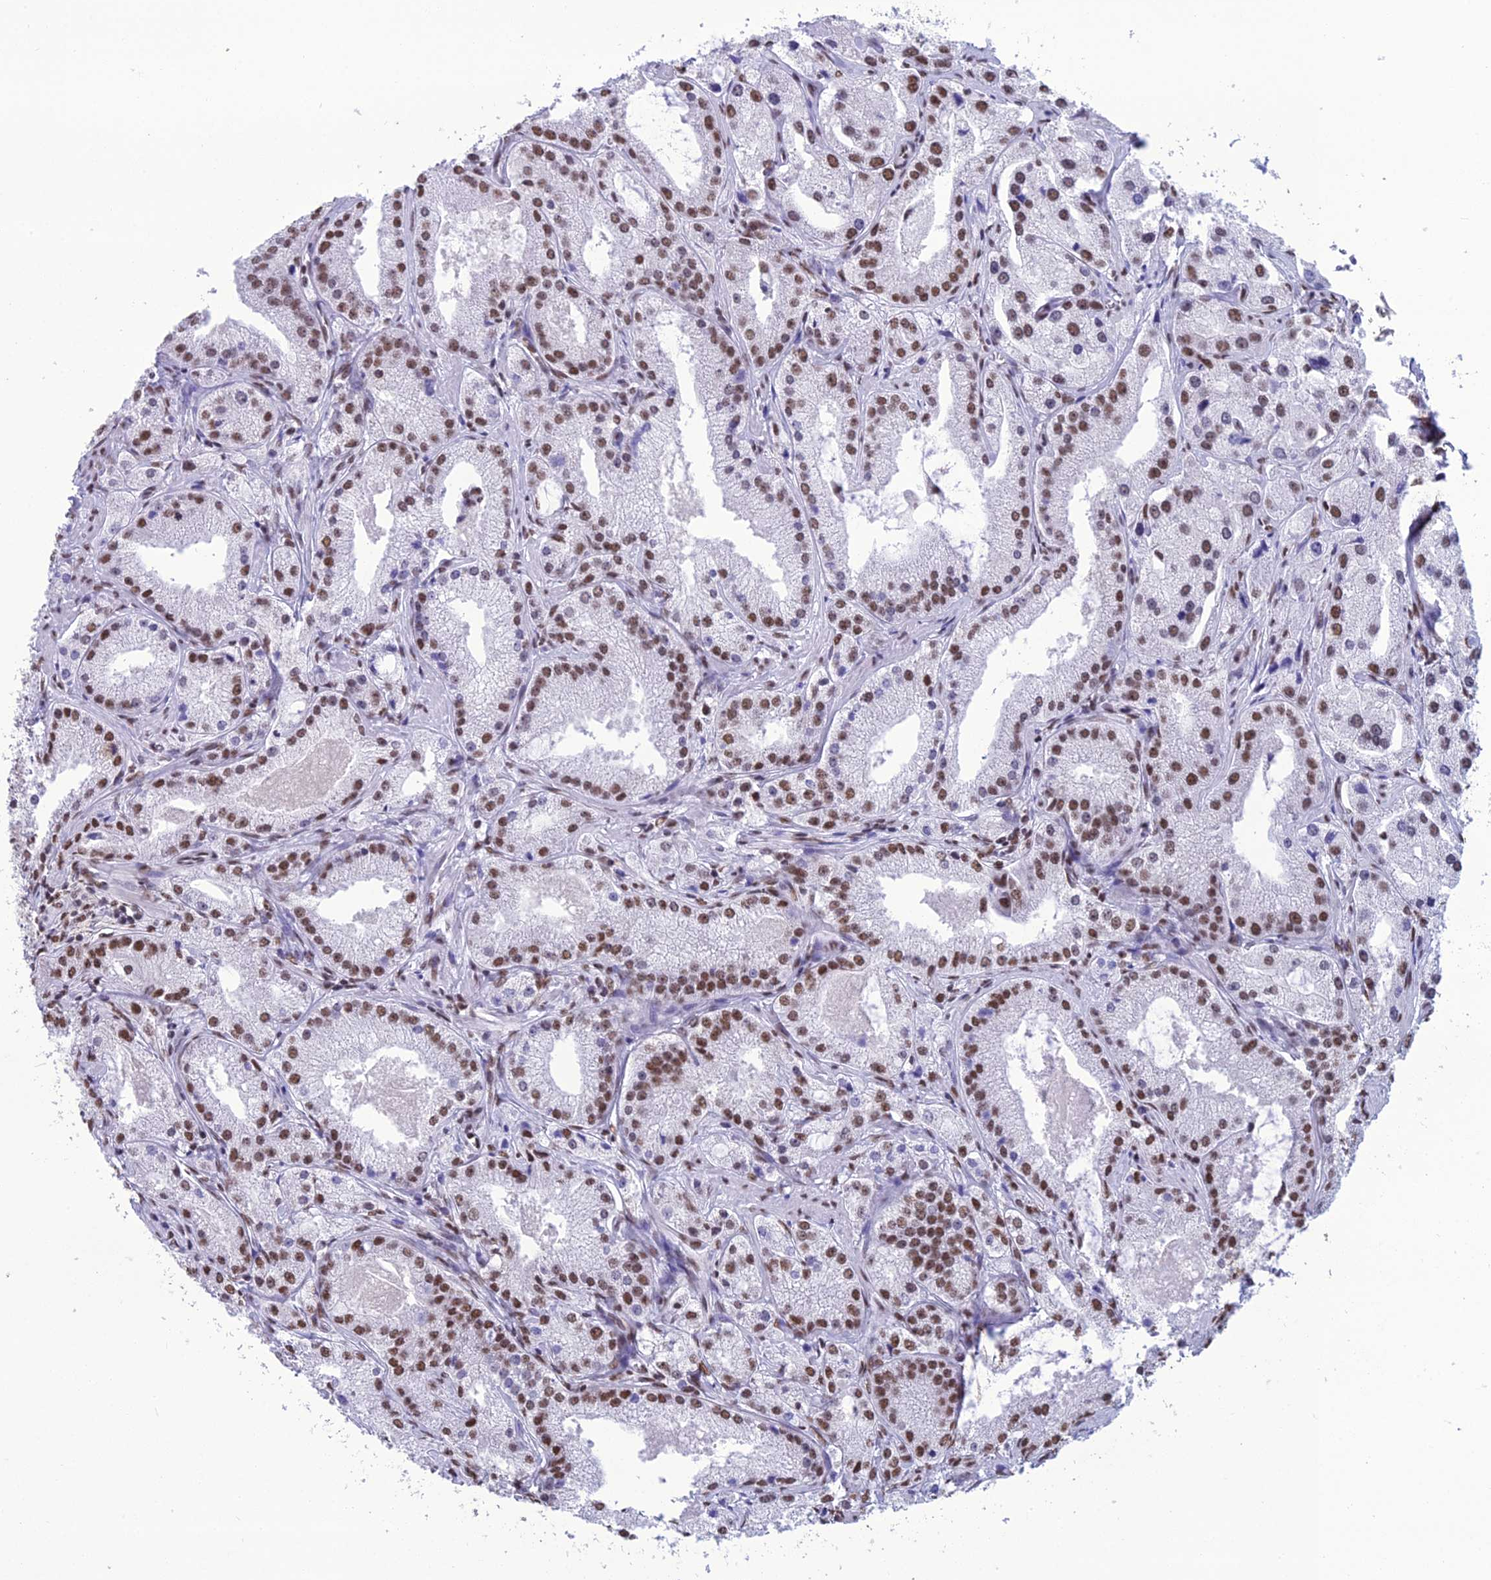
{"staining": {"intensity": "moderate", "quantity": ">75%", "location": "nuclear"}, "tissue": "prostate cancer", "cell_type": "Tumor cells", "image_type": "cancer", "snomed": [{"axis": "morphology", "description": "Adenocarcinoma, Low grade"}, {"axis": "topography", "description": "Prostate"}], "caption": "The histopathology image exhibits staining of low-grade adenocarcinoma (prostate), revealing moderate nuclear protein staining (brown color) within tumor cells.", "gene": "PRAMEF12", "patient": {"sex": "male", "age": 69}}